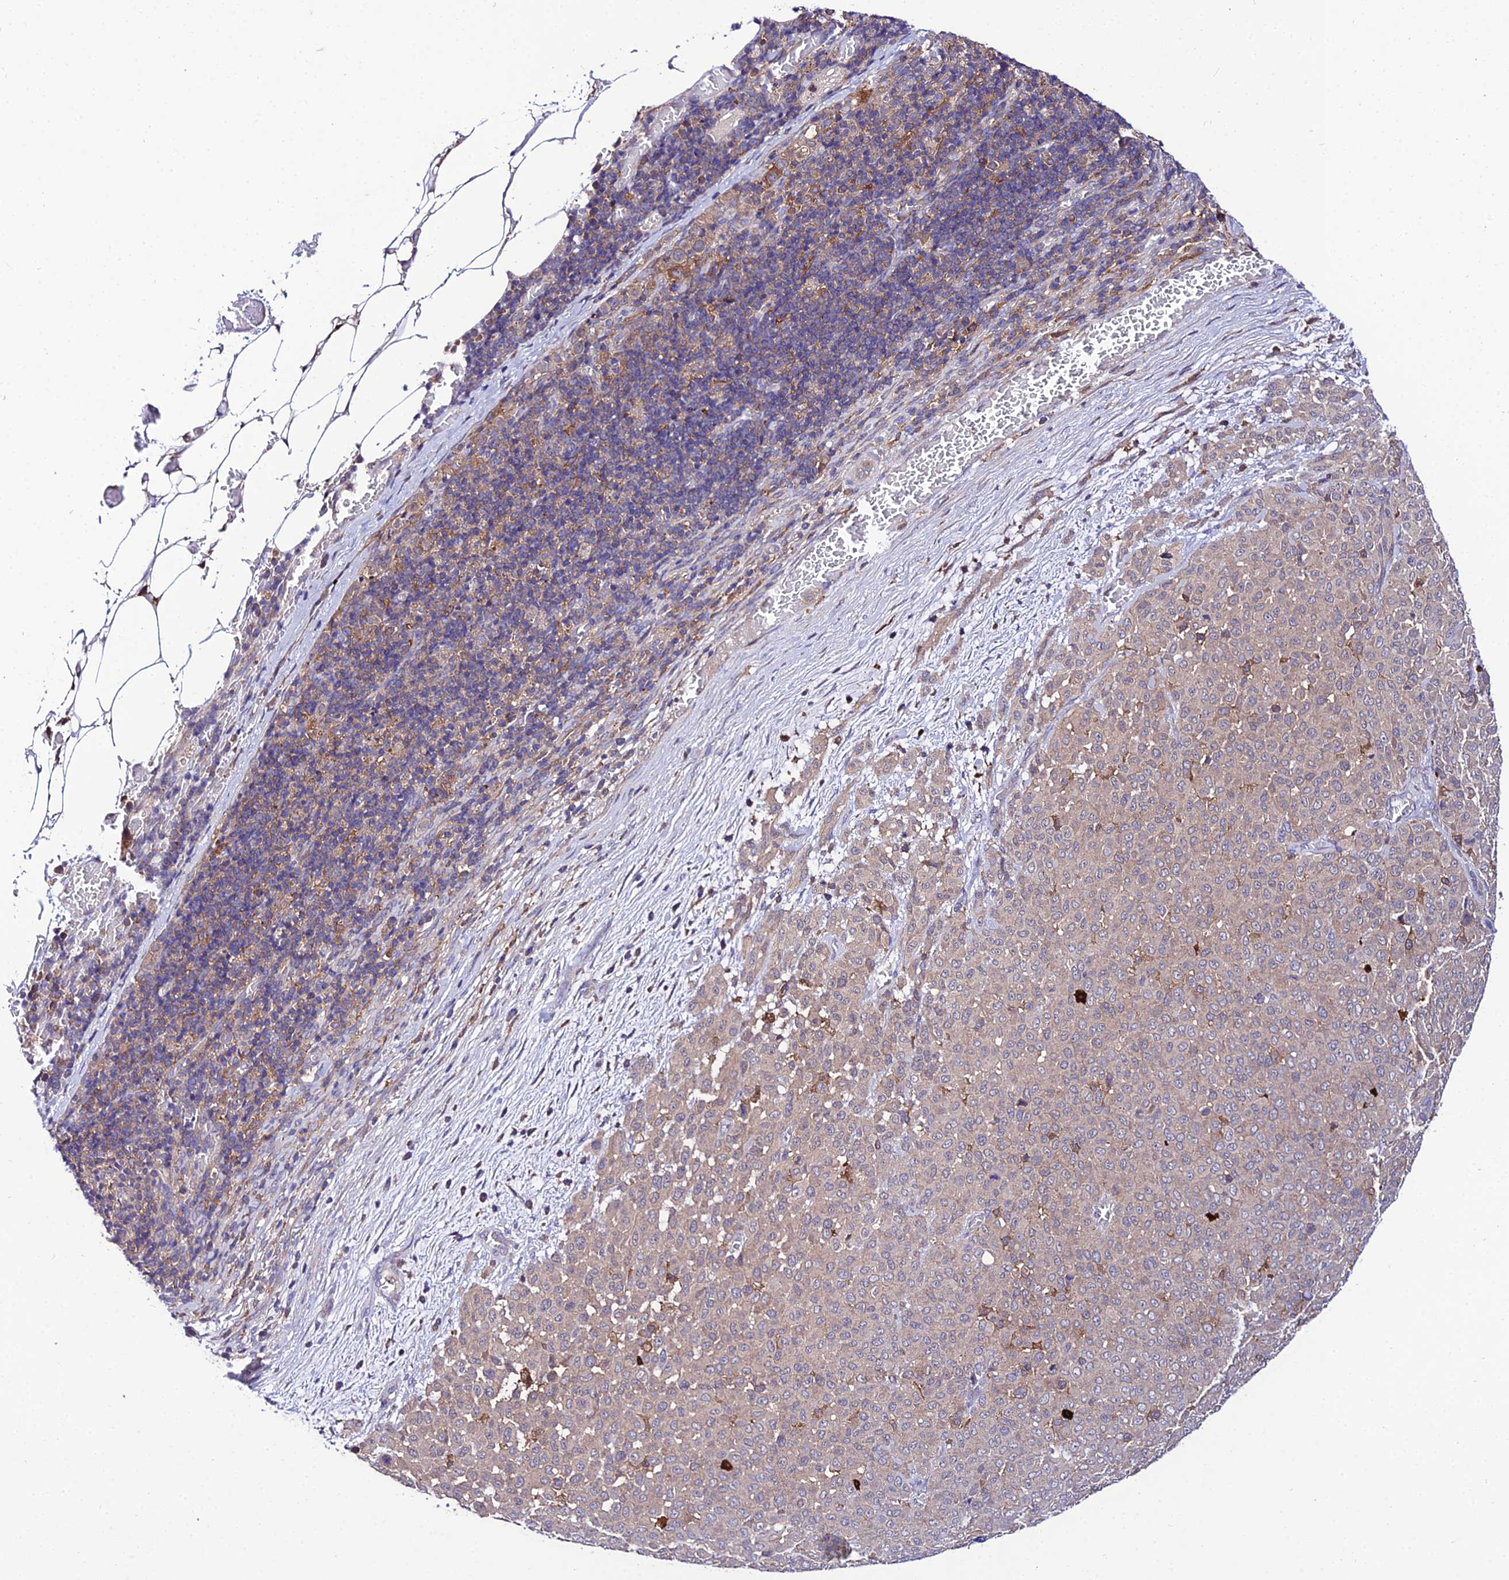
{"staining": {"intensity": "weak", "quantity": "25%-75%", "location": "cytoplasmic/membranous"}, "tissue": "melanoma", "cell_type": "Tumor cells", "image_type": "cancer", "snomed": [{"axis": "morphology", "description": "Malignant melanoma, Metastatic site"}, {"axis": "topography", "description": "Skin"}], "caption": "Weak cytoplasmic/membranous staining for a protein is appreciated in about 25%-75% of tumor cells of melanoma using immunohistochemistry (IHC).", "gene": "C2orf69", "patient": {"sex": "female", "age": 81}}